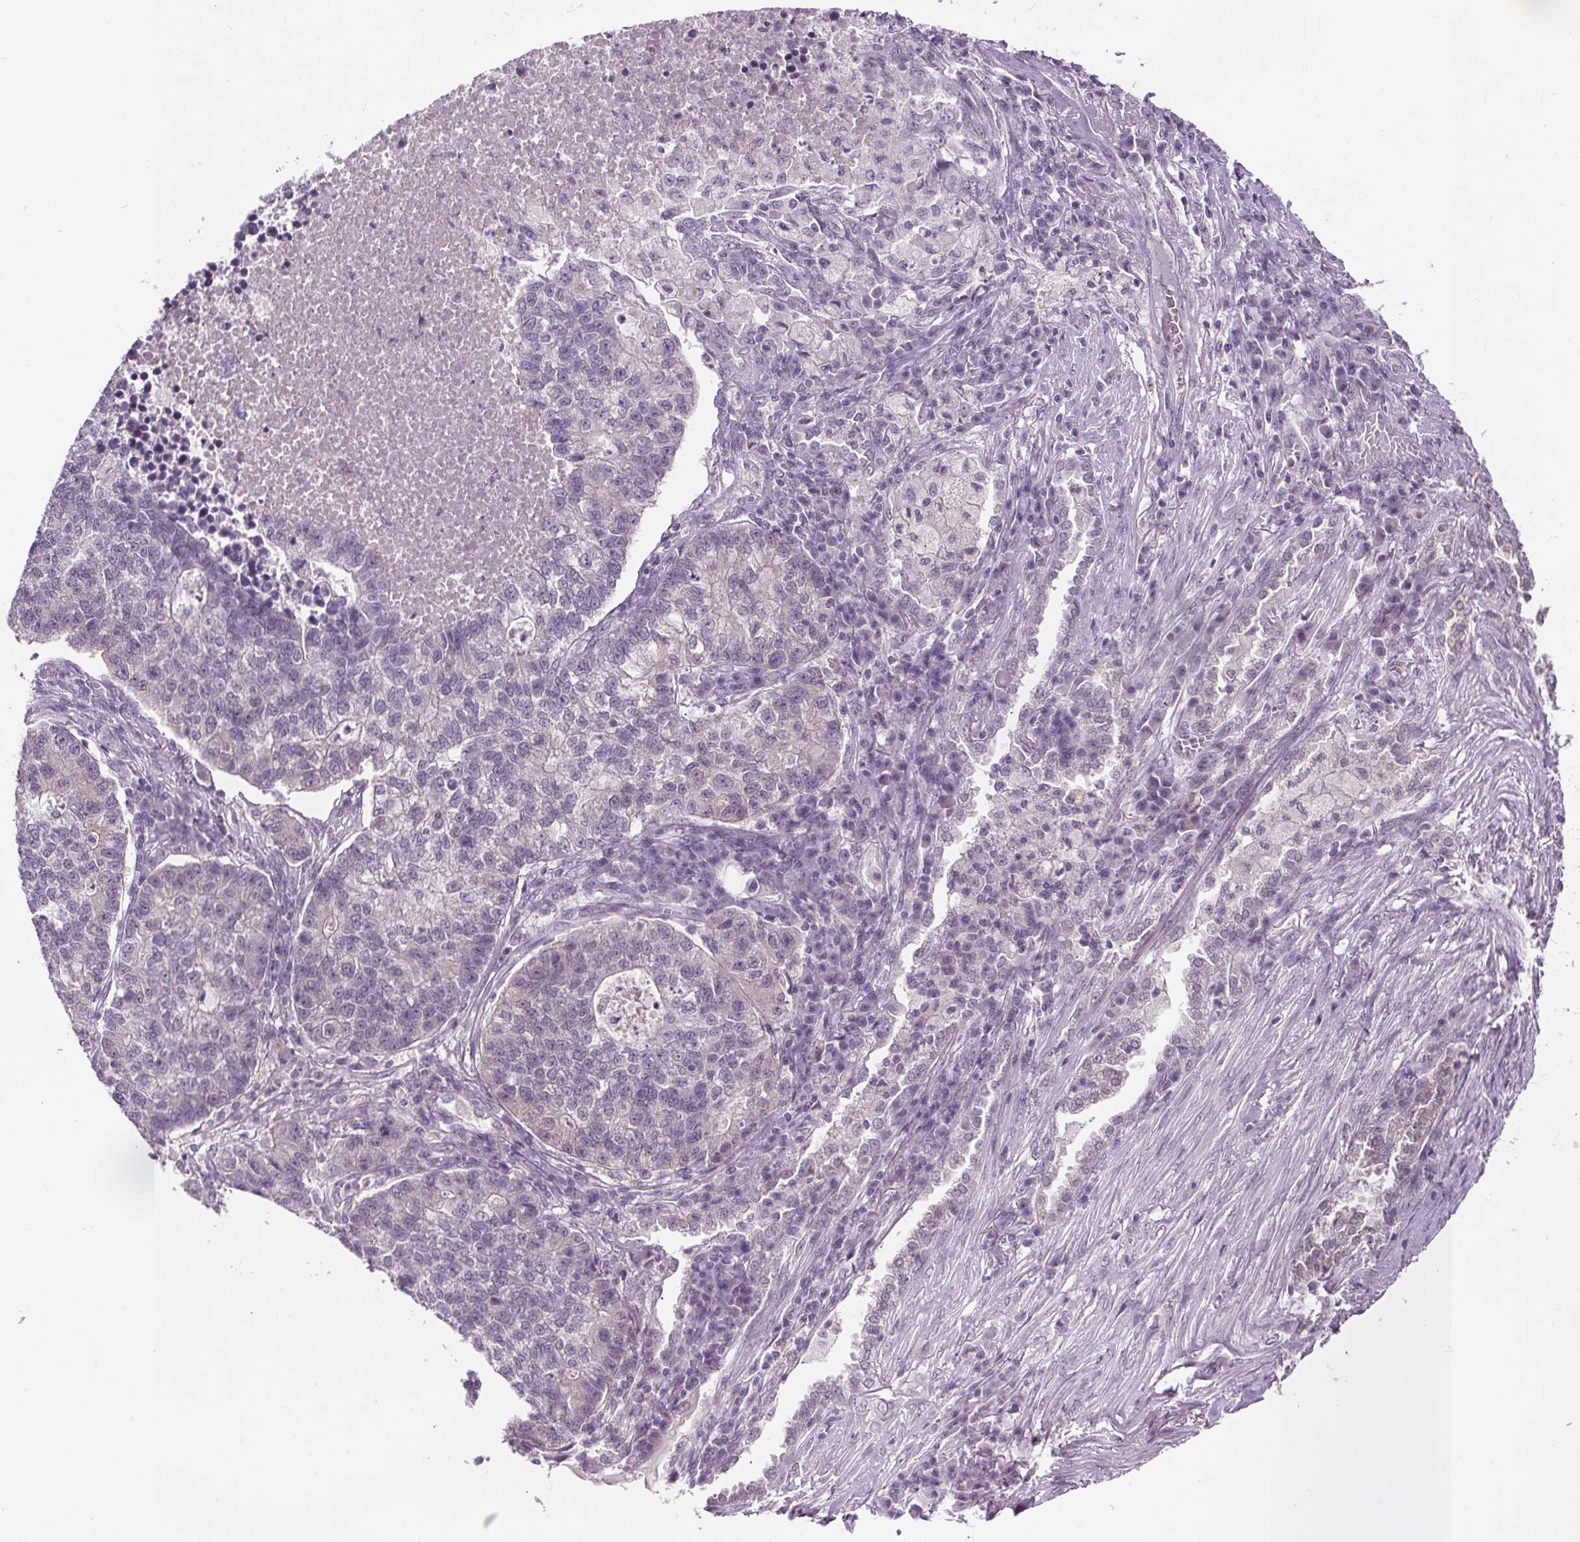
{"staining": {"intensity": "negative", "quantity": "none", "location": "none"}, "tissue": "lung cancer", "cell_type": "Tumor cells", "image_type": "cancer", "snomed": [{"axis": "morphology", "description": "Adenocarcinoma, NOS"}, {"axis": "topography", "description": "Lung"}], "caption": "There is no significant positivity in tumor cells of lung cancer.", "gene": "SLC2A9", "patient": {"sex": "male", "age": 57}}